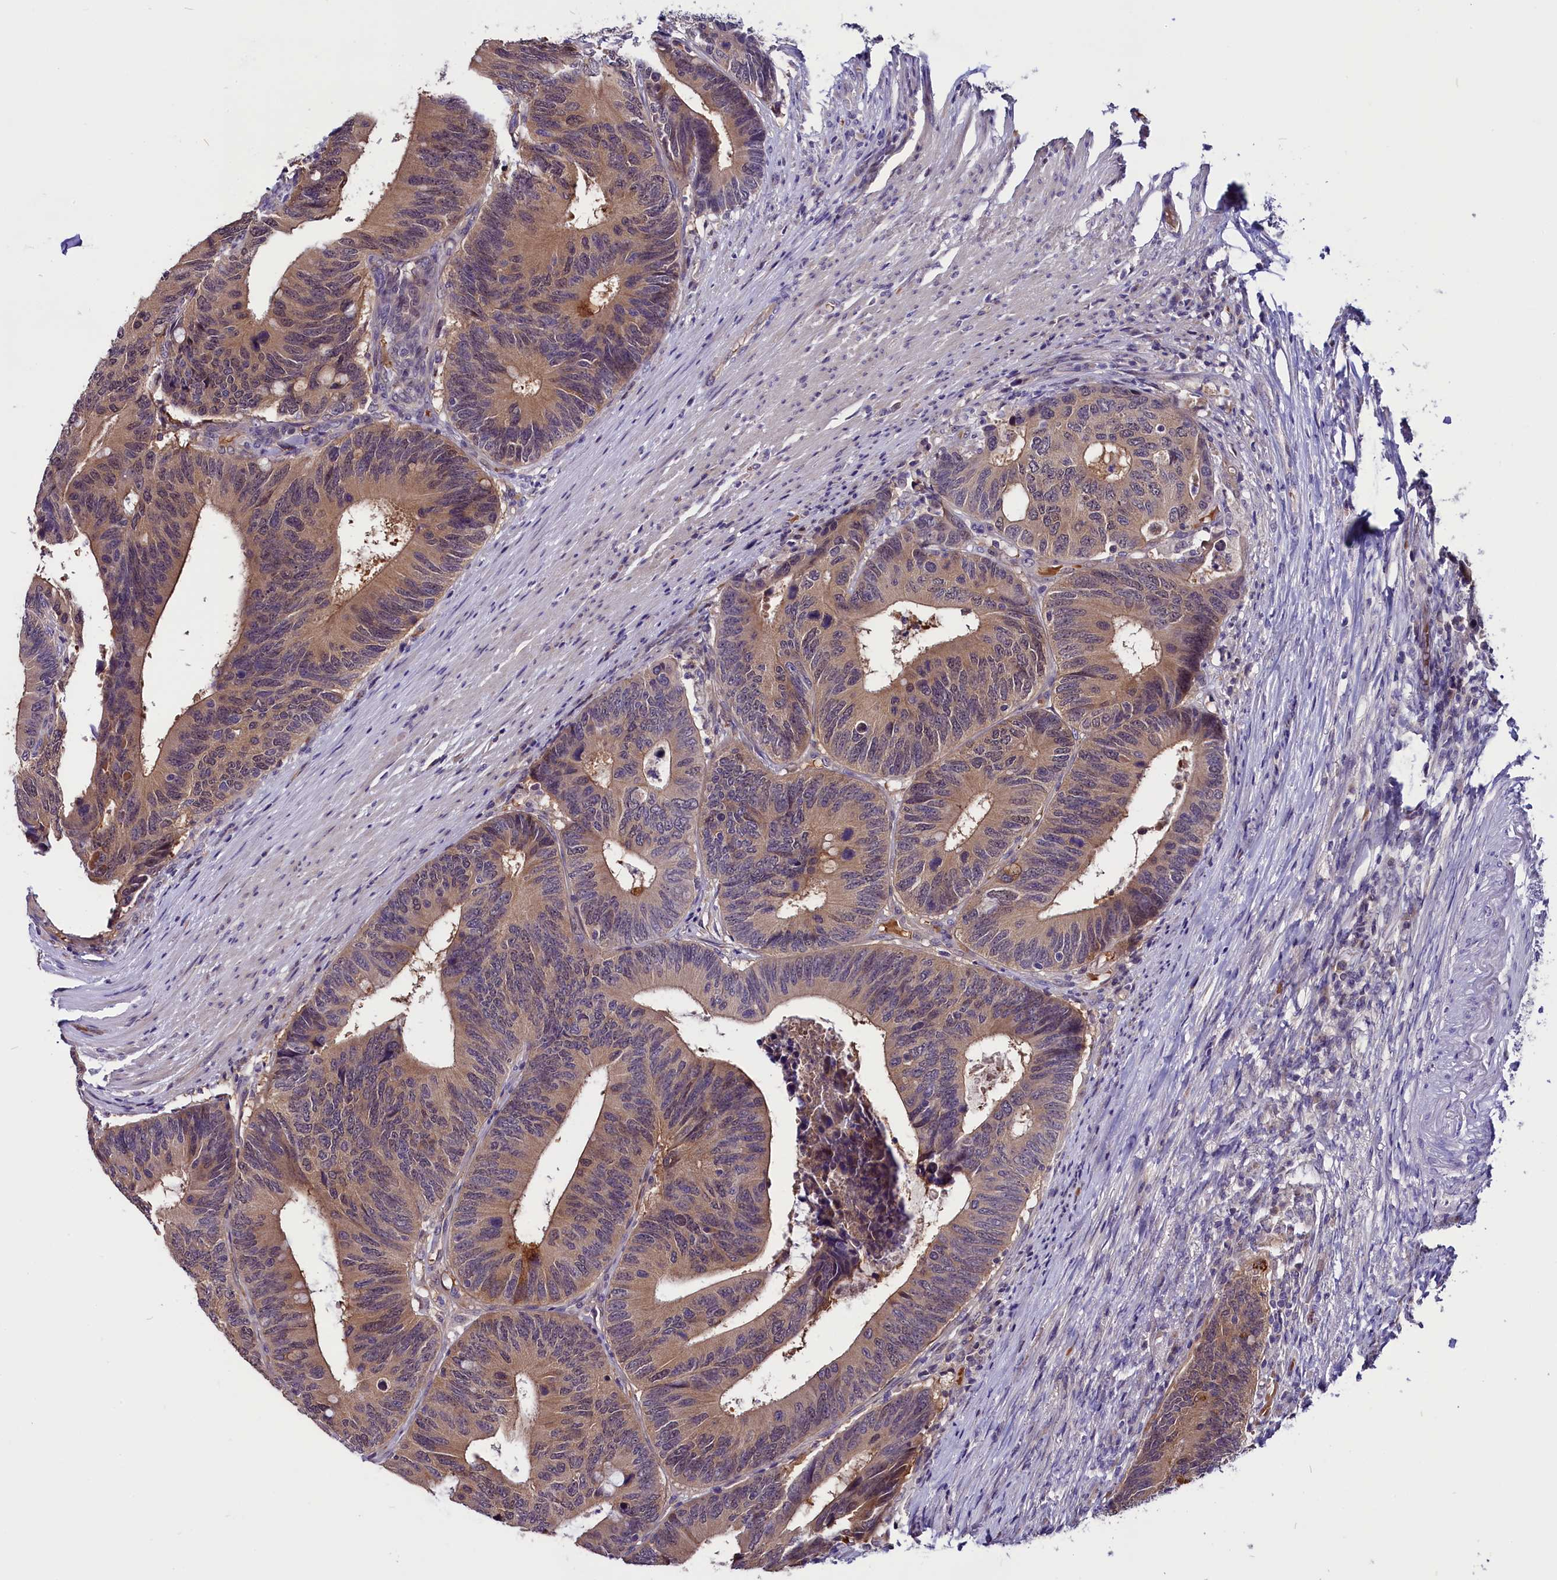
{"staining": {"intensity": "moderate", "quantity": ">75%", "location": "cytoplasmic/membranous"}, "tissue": "colorectal cancer", "cell_type": "Tumor cells", "image_type": "cancer", "snomed": [{"axis": "morphology", "description": "Adenocarcinoma, NOS"}, {"axis": "topography", "description": "Colon"}], "caption": "IHC of human colorectal cancer (adenocarcinoma) shows medium levels of moderate cytoplasmic/membranous expression in approximately >75% of tumor cells. (Stains: DAB in brown, nuclei in blue, Microscopy: brightfield microscopy at high magnification).", "gene": "C9orf40", "patient": {"sex": "male", "age": 87}}